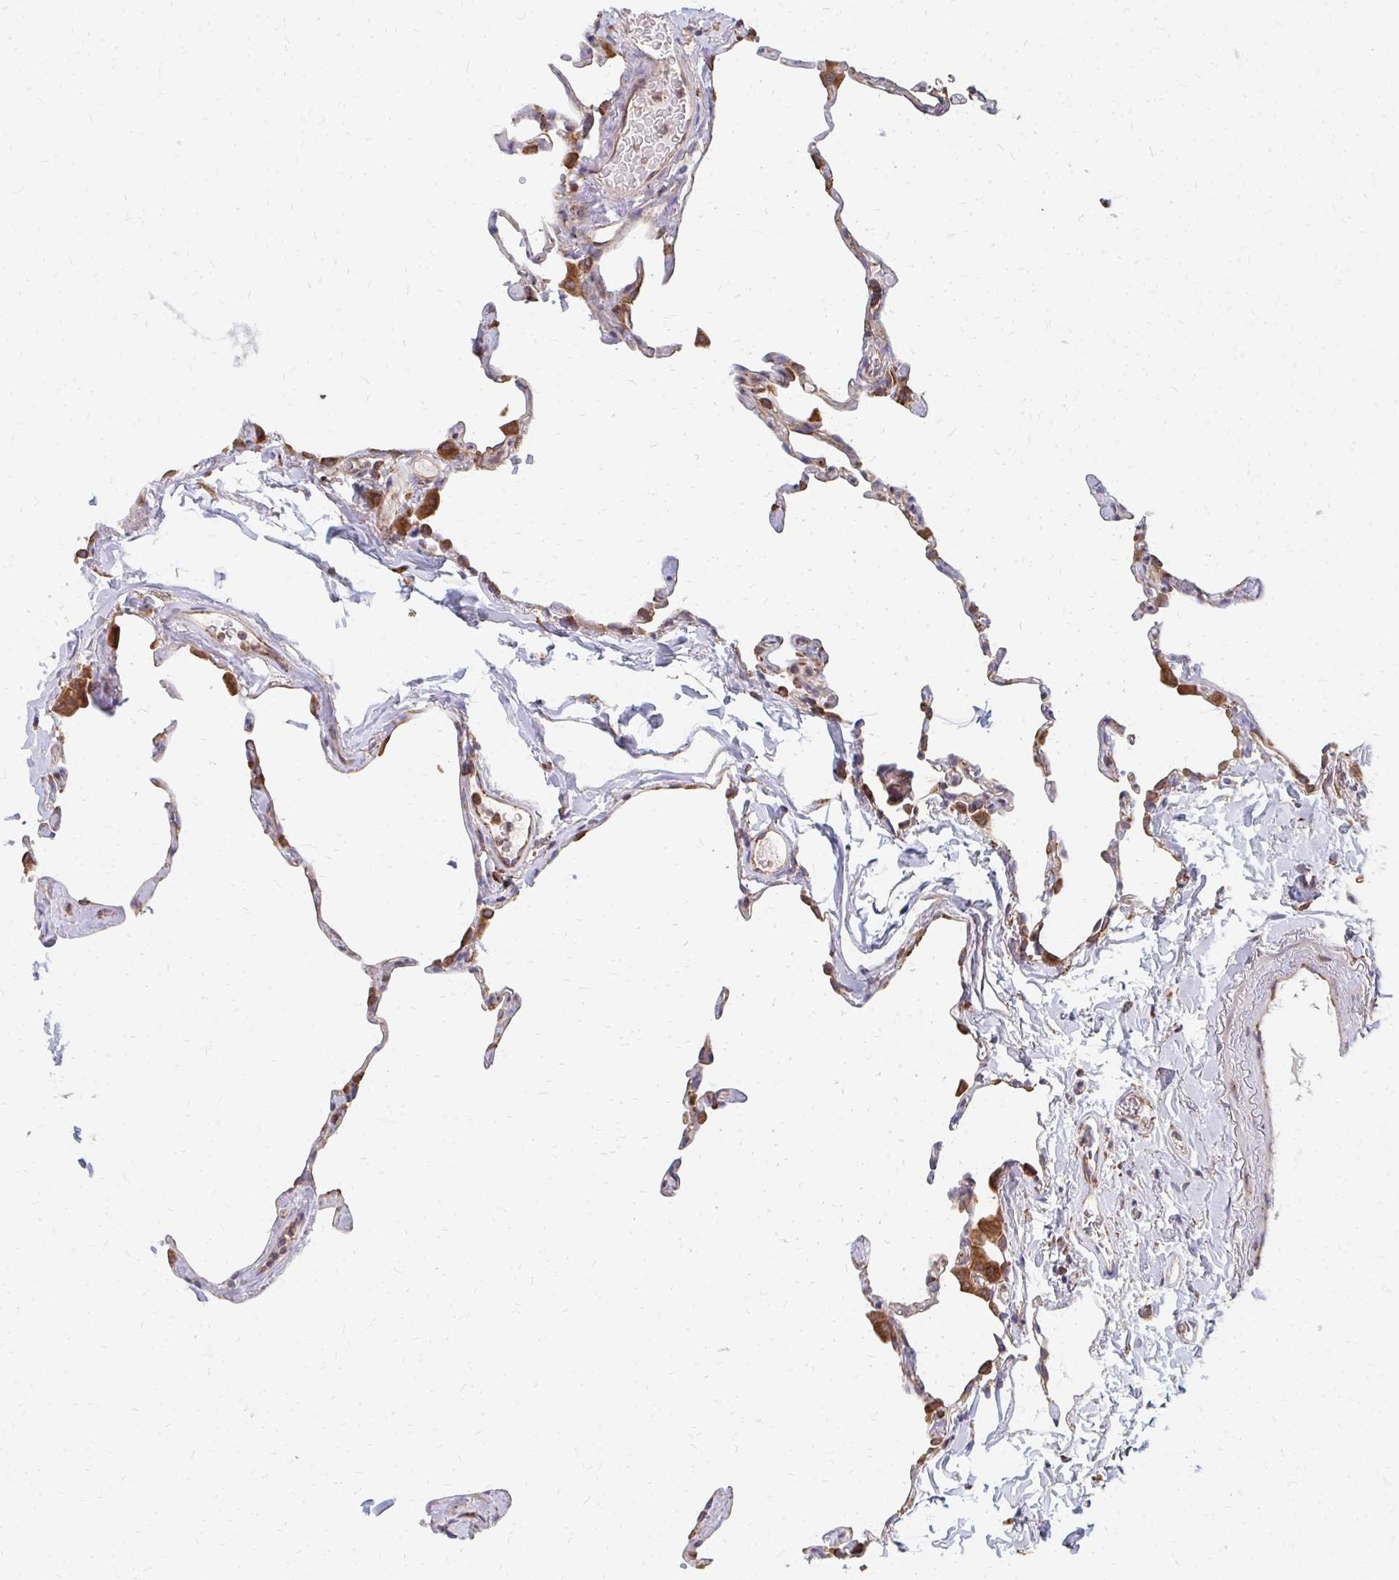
{"staining": {"intensity": "moderate", "quantity": "<25%", "location": "cytoplasmic/membranous"}, "tissue": "lung", "cell_type": "Alveolar cells", "image_type": "normal", "snomed": [{"axis": "morphology", "description": "Normal tissue, NOS"}, {"axis": "topography", "description": "Lung"}], "caption": "Immunohistochemical staining of unremarkable human lung displays low levels of moderate cytoplasmic/membranous positivity in approximately <25% of alveolar cells.", "gene": "PPP1R13L", "patient": {"sex": "male", "age": 65}}